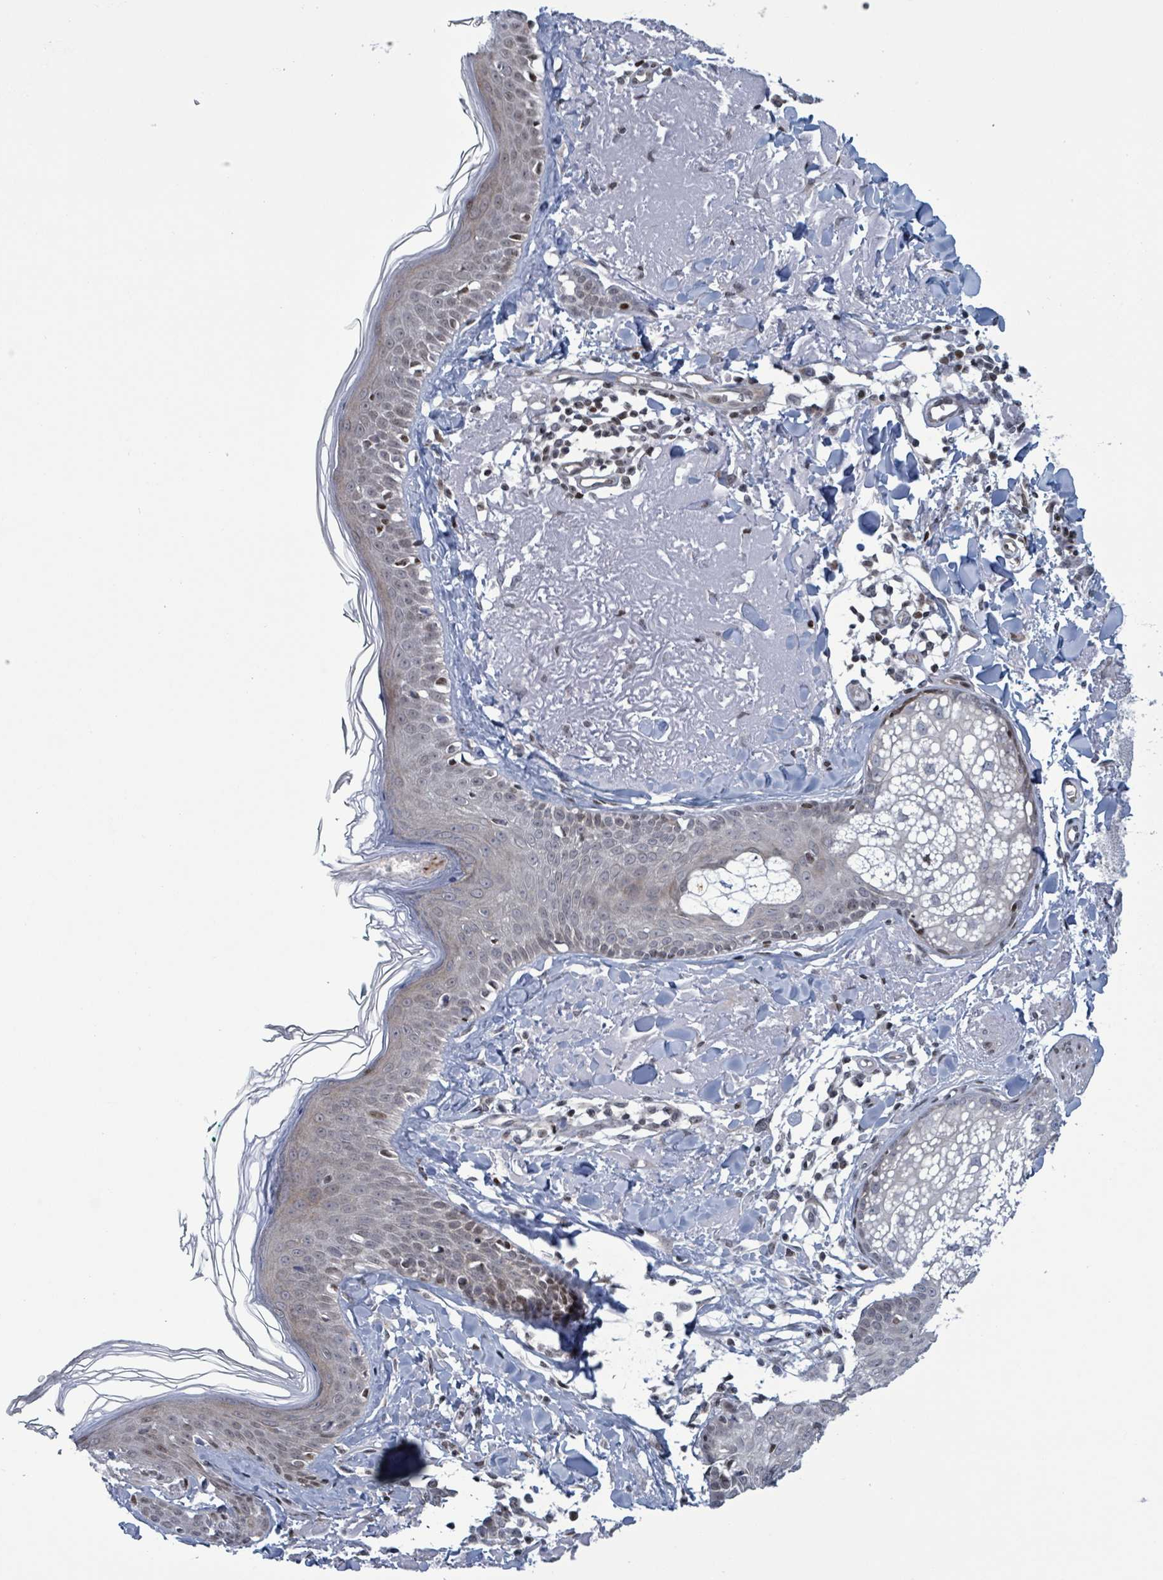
{"staining": {"intensity": "negative", "quantity": "none", "location": "none"}, "tissue": "skin", "cell_type": "Fibroblasts", "image_type": "normal", "snomed": [{"axis": "morphology", "description": "Normal tissue, NOS"}, {"axis": "morphology", "description": "Malignant melanoma, NOS"}, {"axis": "topography", "description": "Skin"}], "caption": "Immunohistochemistry photomicrograph of unremarkable human skin stained for a protein (brown), which displays no staining in fibroblasts.", "gene": "FNDC4", "patient": {"sex": "male", "age": 80}}